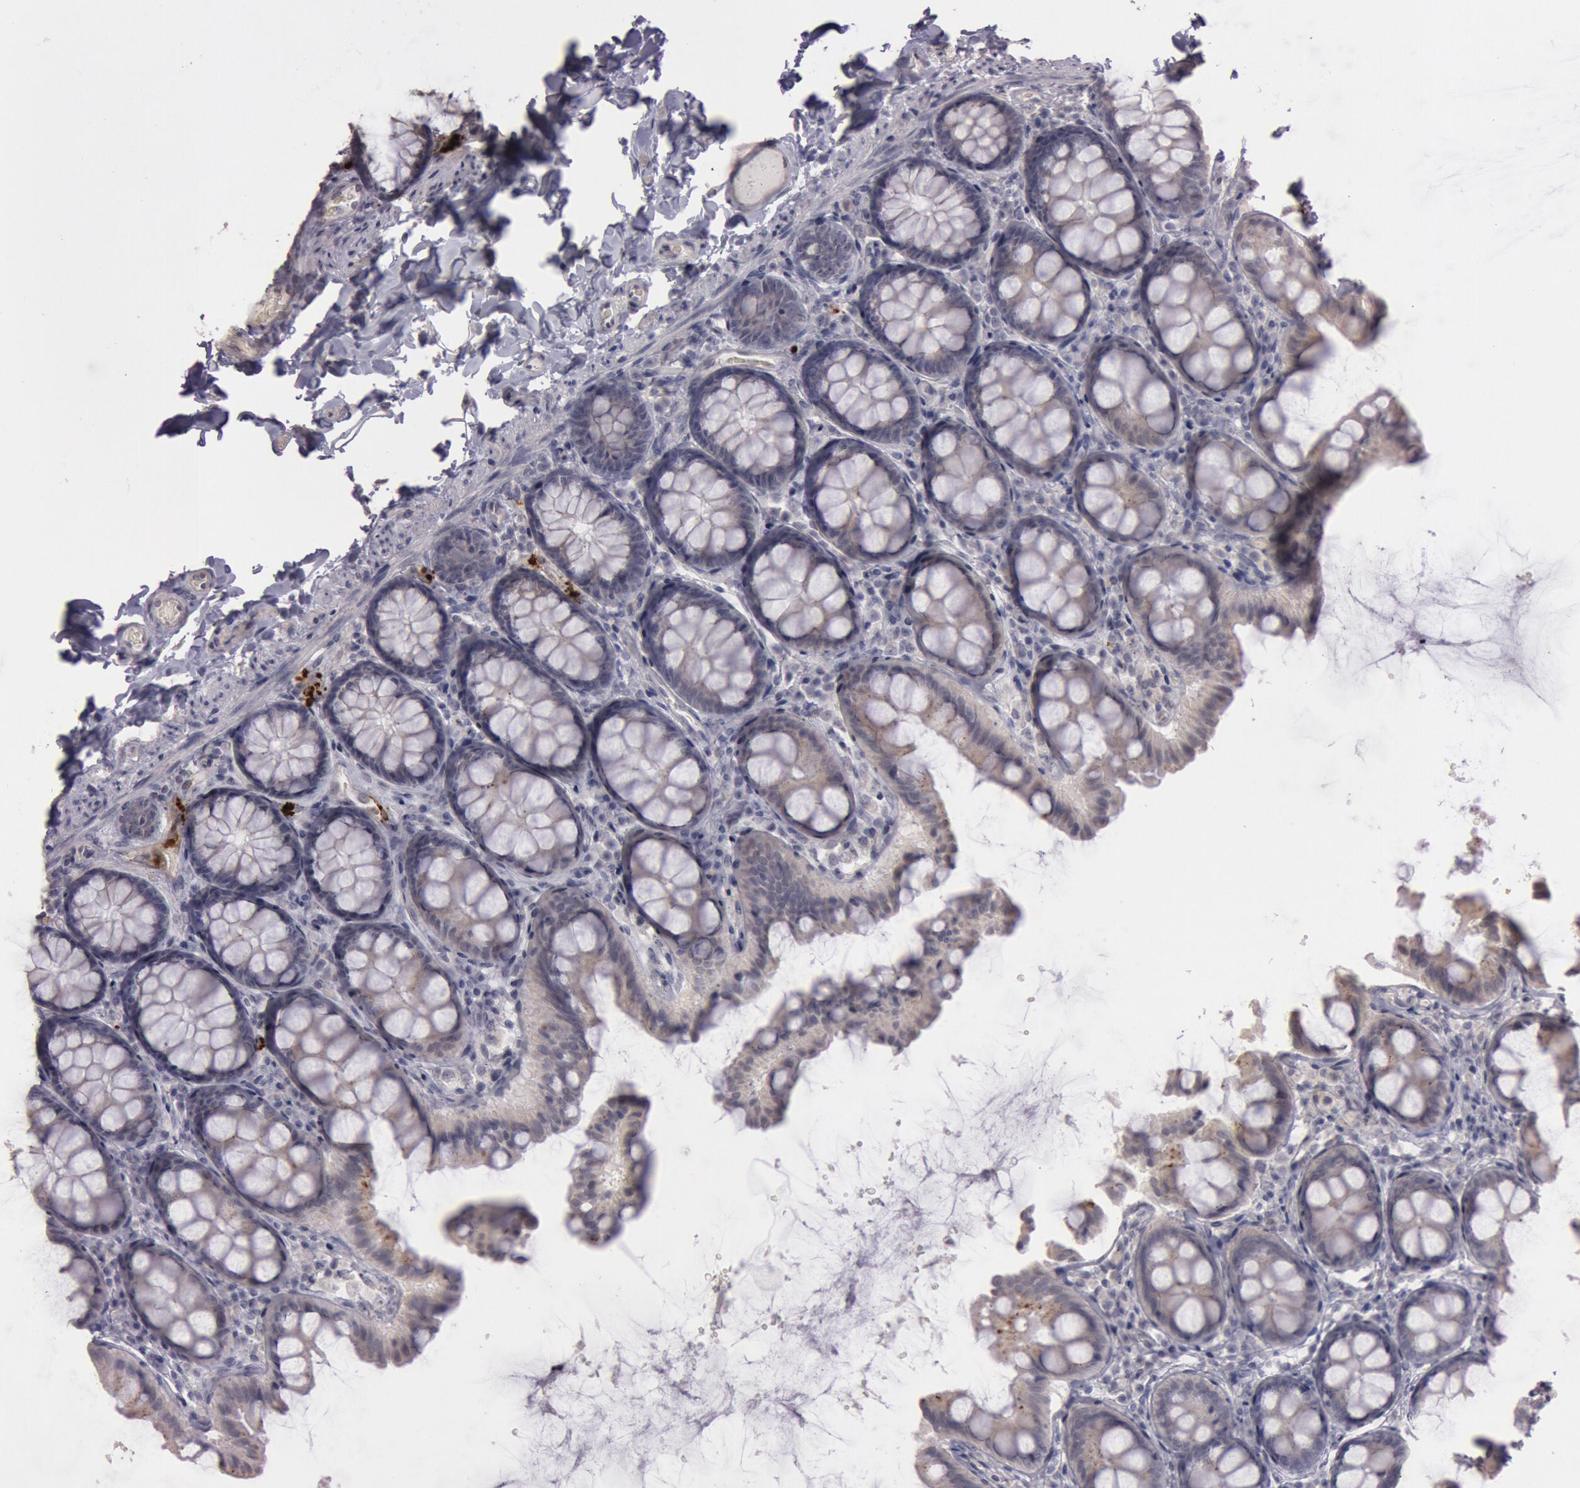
{"staining": {"intensity": "negative", "quantity": "none", "location": "none"}, "tissue": "colon", "cell_type": "Endothelial cells", "image_type": "normal", "snomed": [{"axis": "morphology", "description": "Normal tissue, NOS"}, {"axis": "topography", "description": "Colon"}], "caption": "An IHC histopathology image of normal colon is shown. There is no staining in endothelial cells of colon. The staining is performed using DAB (3,3'-diaminobenzidine) brown chromogen with nuclei counter-stained in using hematoxylin.", "gene": "KDM6A", "patient": {"sex": "female", "age": 61}}